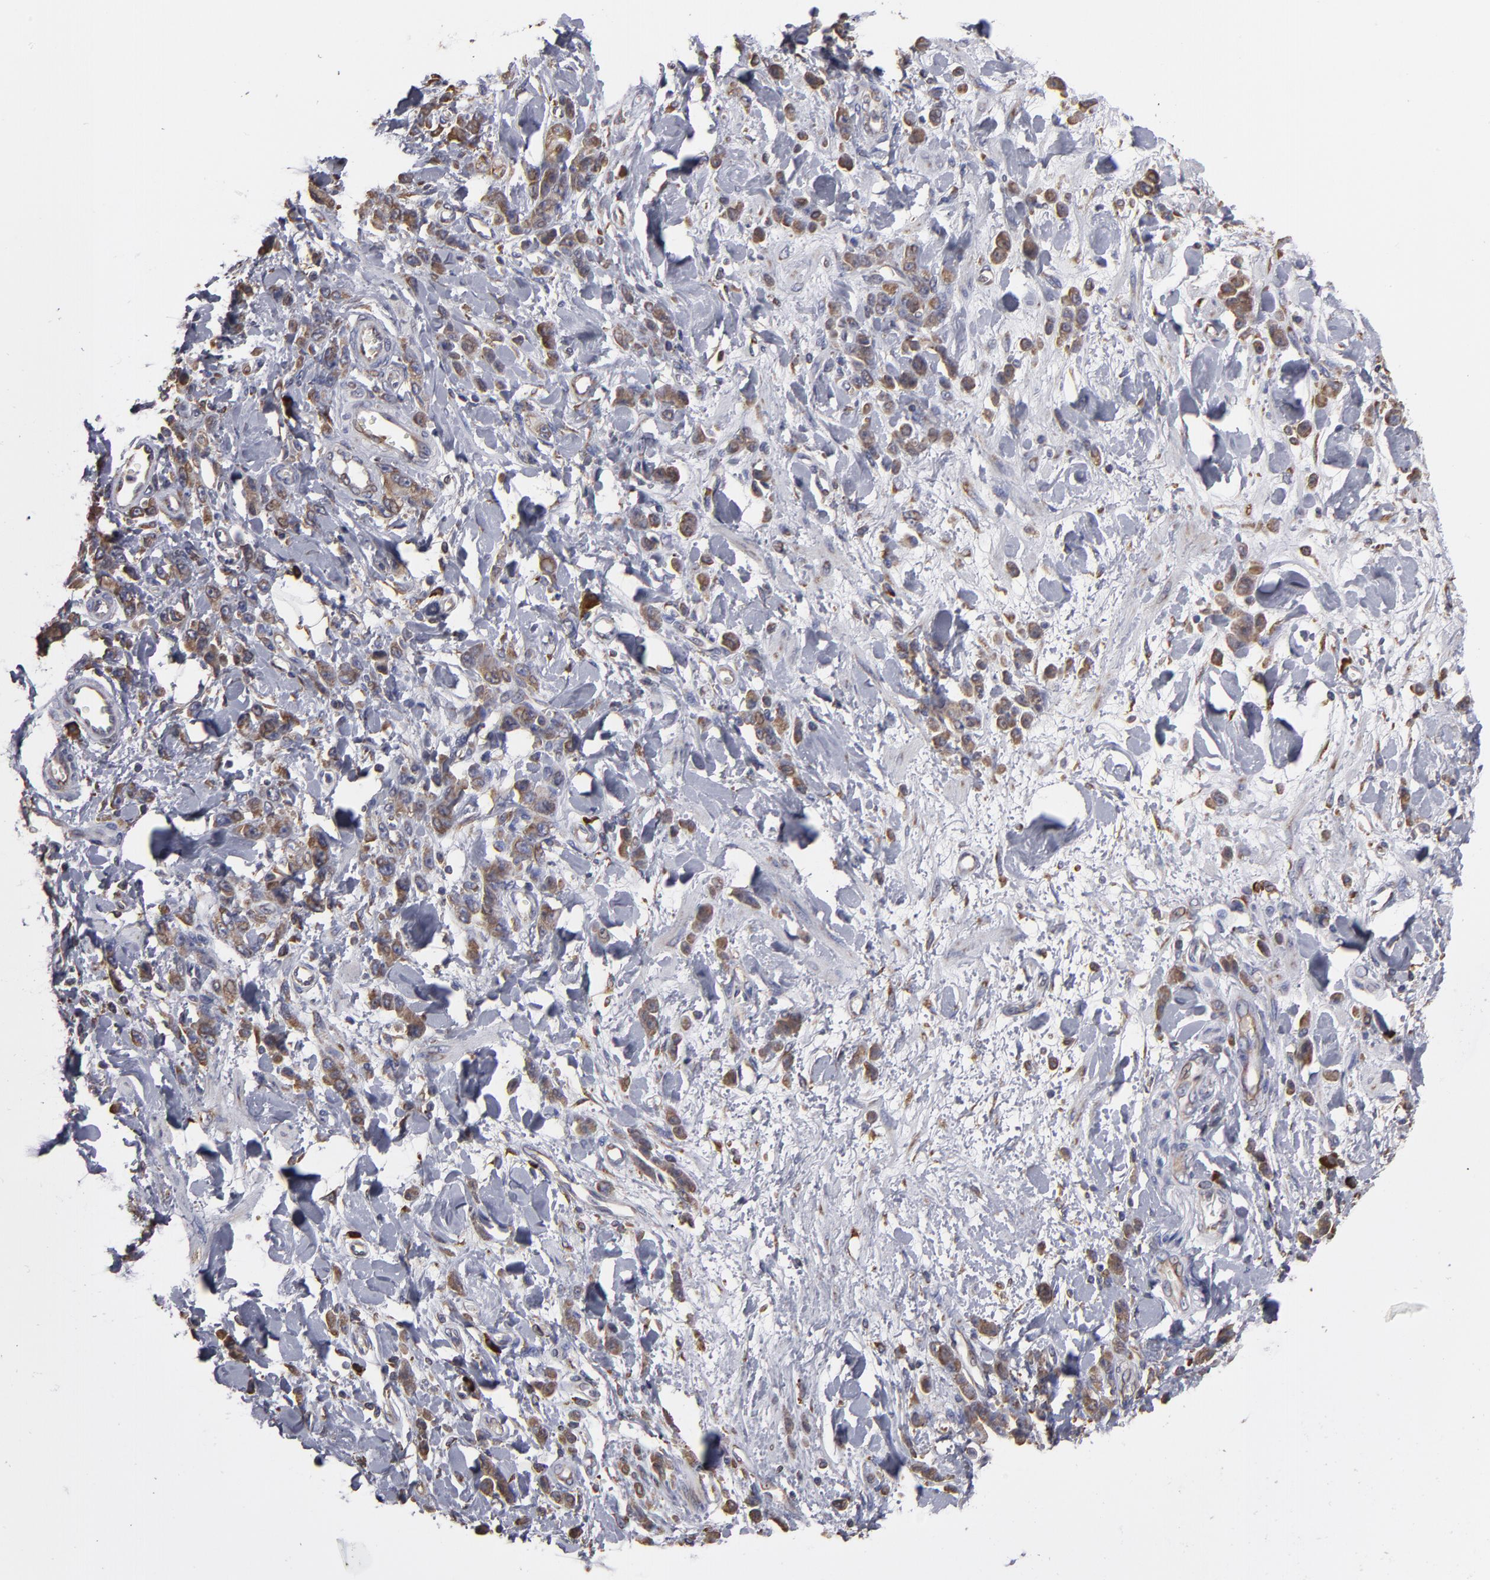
{"staining": {"intensity": "weak", "quantity": ">75%", "location": "cytoplasmic/membranous"}, "tissue": "stomach cancer", "cell_type": "Tumor cells", "image_type": "cancer", "snomed": [{"axis": "morphology", "description": "Normal tissue, NOS"}, {"axis": "morphology", "description": "Adenocarcinoma, NOS"}, {"axis": "topography", "description": "Stomach"}], "caption": "Protein expression analysis of human stomach cancer (adenocarcinoma) reveals weak cytoplasmic/membranous staining in approximately >75% of tumor cells.", "gene": "SND1", "patient": {"sex": "male", "age": 82}}